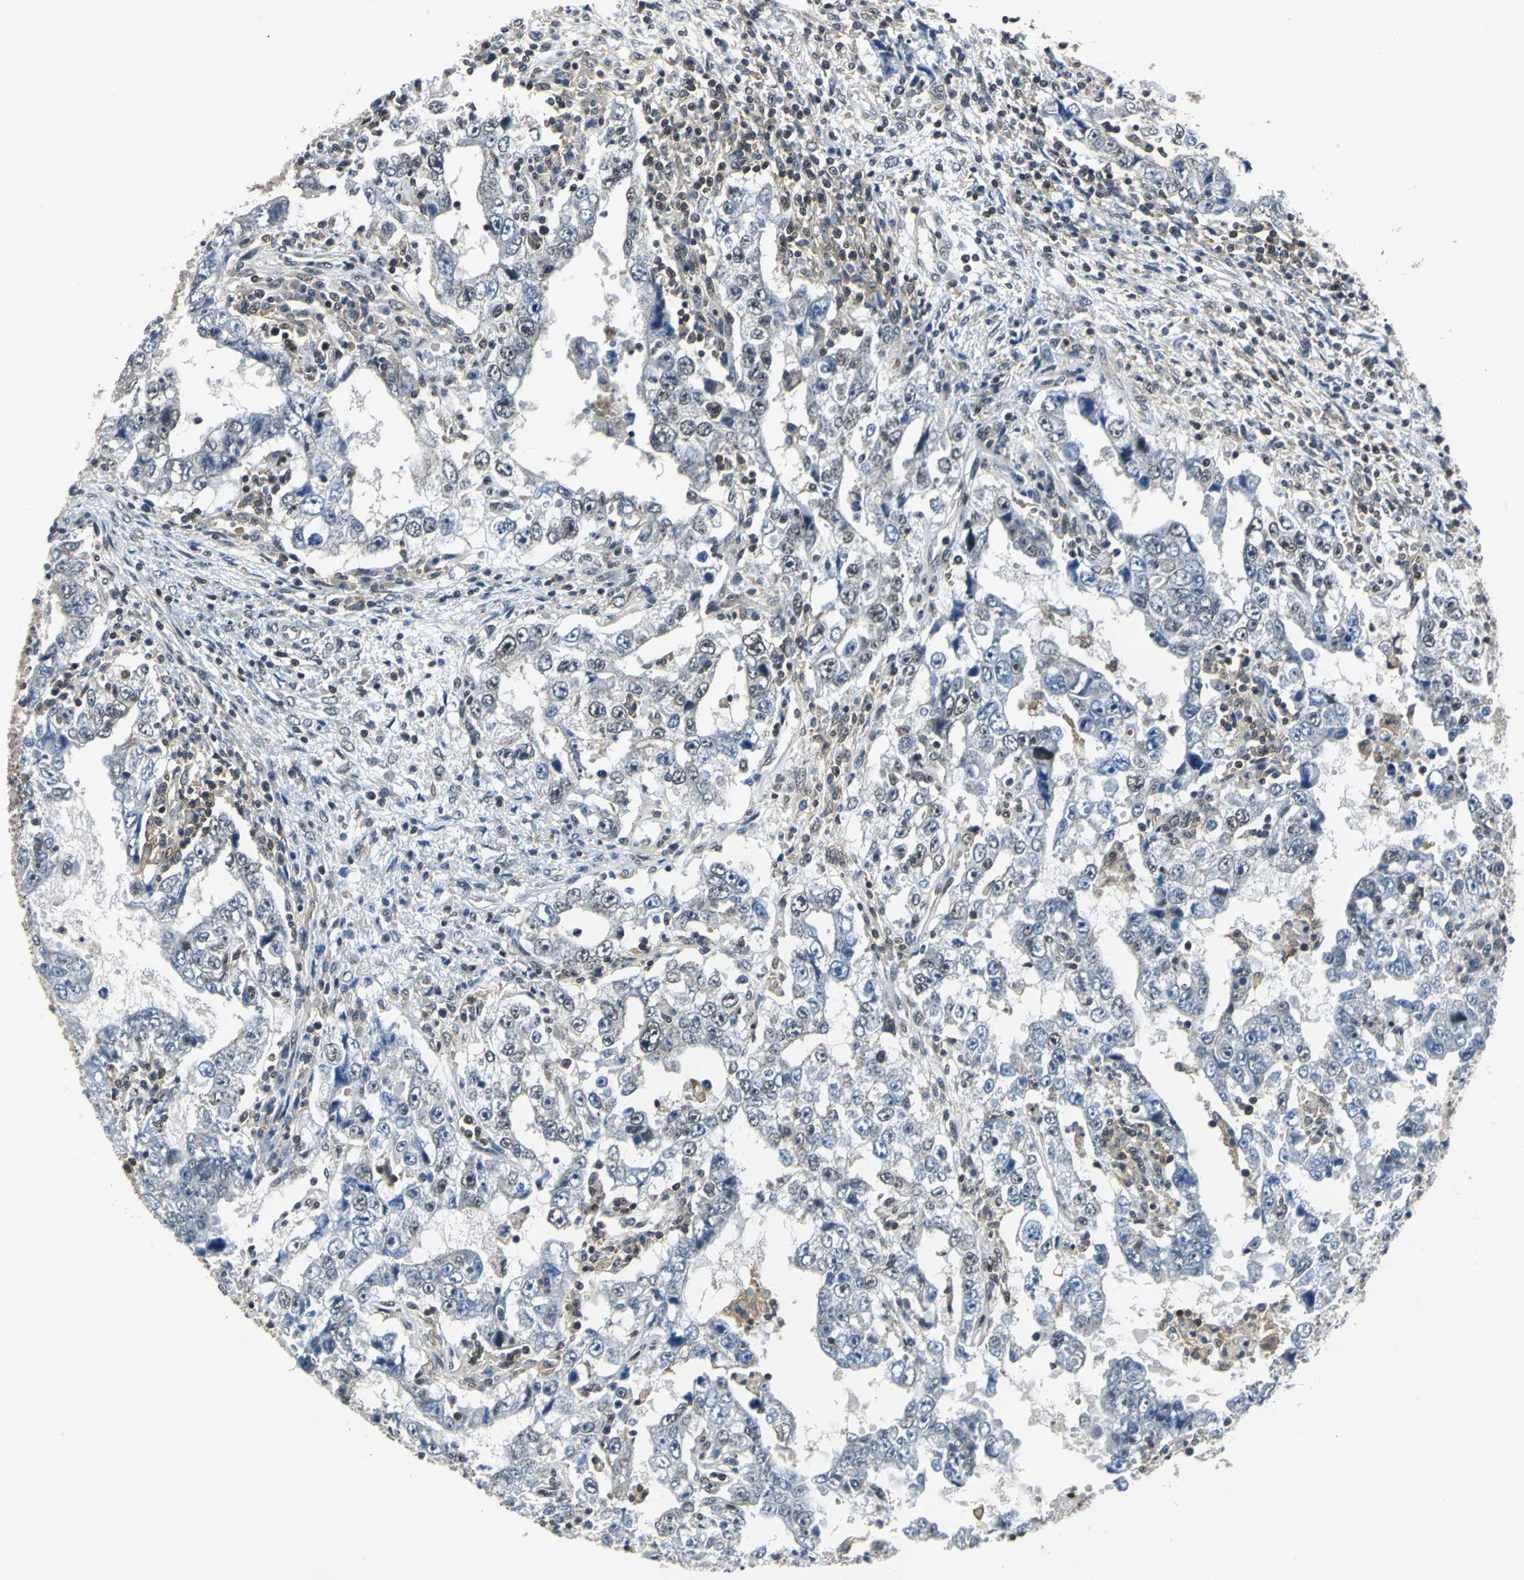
{"staining": {"intensity": "weak", "quantity": "25%-75%", "location": "nuclear"}, "tissue": "testis cancer", "cell_type": "Tumor cells", "image_type": "cancer", "snomed": [{"axis": "morphology", "description": "Carcinoma, Embryonal, NOS"}, {"axis": "topography", "description": "Testis"}], "caption": "Tumor cells display weak nuclear expression in approximately 25%-75% of cells in embryonal carcinoma (testis).", "gene": "ARPC3", "patient": {"sex": "male", "age": 26}}